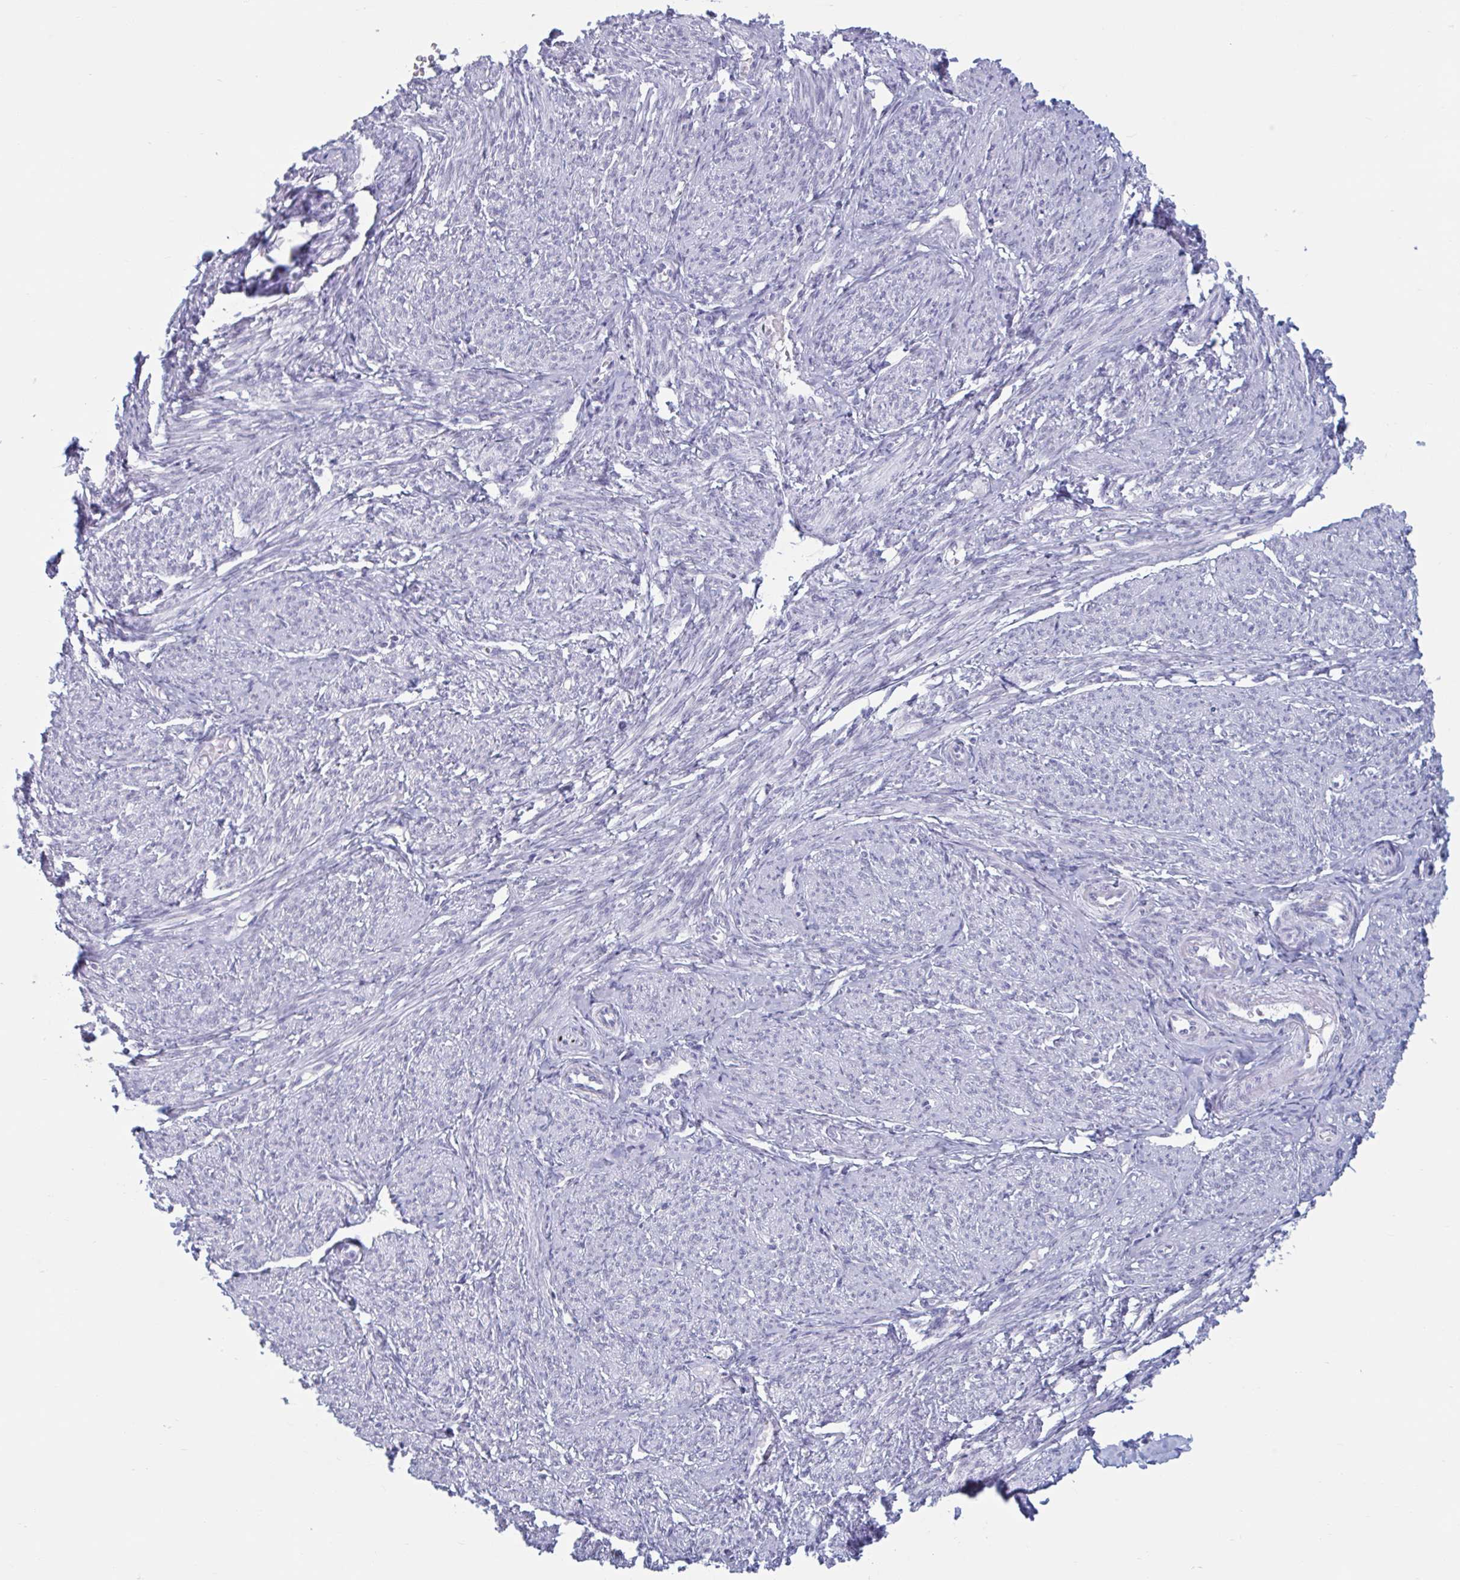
{"staining": {"intensity": "negative", "quantity": "none", "location": "none"}, "tissue": "smooth muscle", "cell_type": "Smooth muscle cells", "image_type": "normal", "snomed": [{"axis": "morphology", "description": "Normal tissue, NOS"}, {"axis": "topography", "description": "Smooth muscle"}], "caption": "Immunohistochemistry histopathology image of unremarkable smooth muscle: human smooth muscle stained with DAB (3,3'-diaminobenzidine) displays no significant protein positivity in smooth muscle cells.", "gene": "MSMB", "patient": {"sex": "female", "age": 65}}